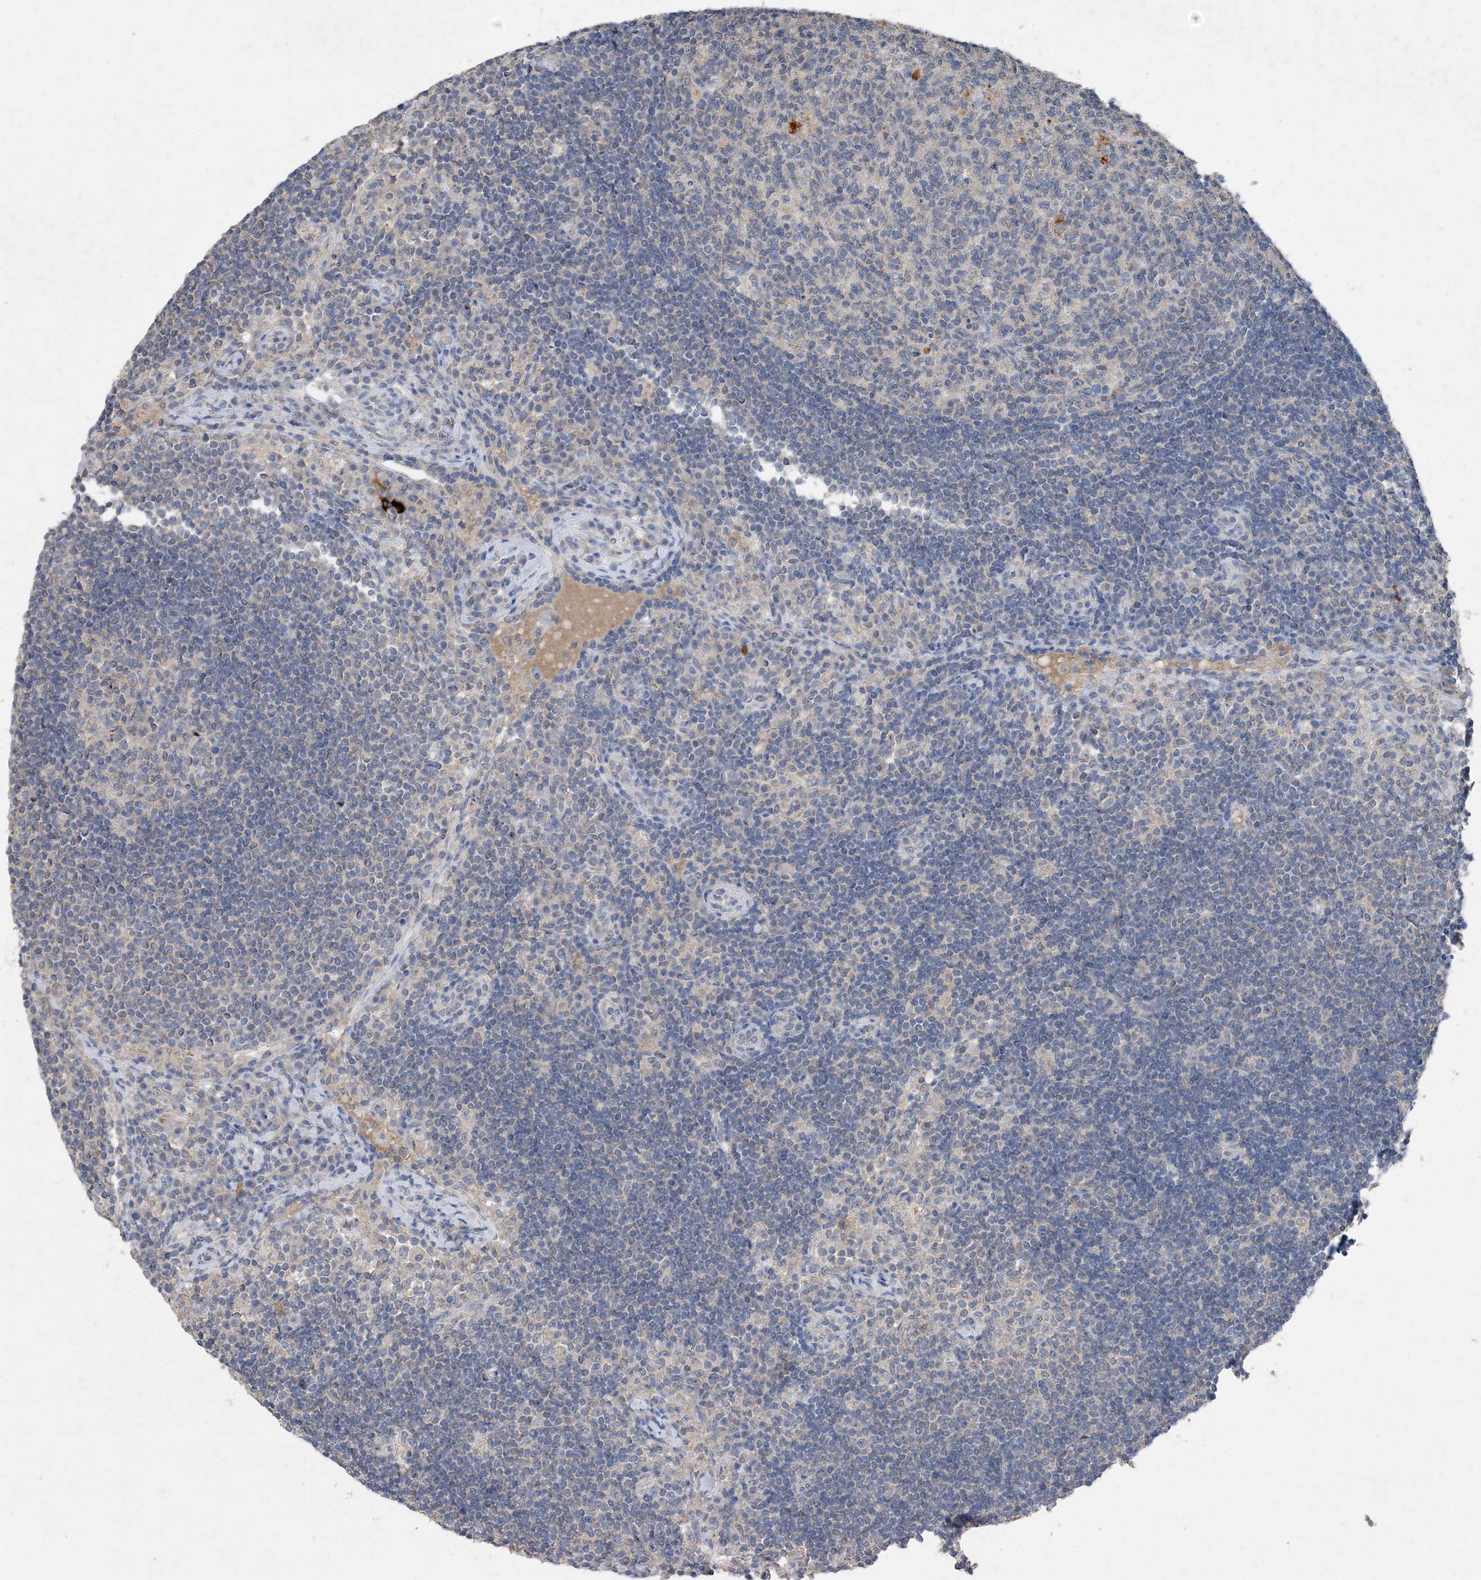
{"staining": {"intensity": "negative", "quantity": "none", "location": "none"}, "tissue": "lymph node", "cell_type": "Germinal center cells", "image_type": "normal", "snomed": [{"axis": "morphology", "description": "Normal tissue, NOS"}, {"axis": "topography", "description": "Lymph node"}], "caption": "Immunohistochemistry (IHC) of normal human lymph node displays no staining in germinal center cells.", "gene": "FCN3", "patient": {"sex": "female", "age": 53}}